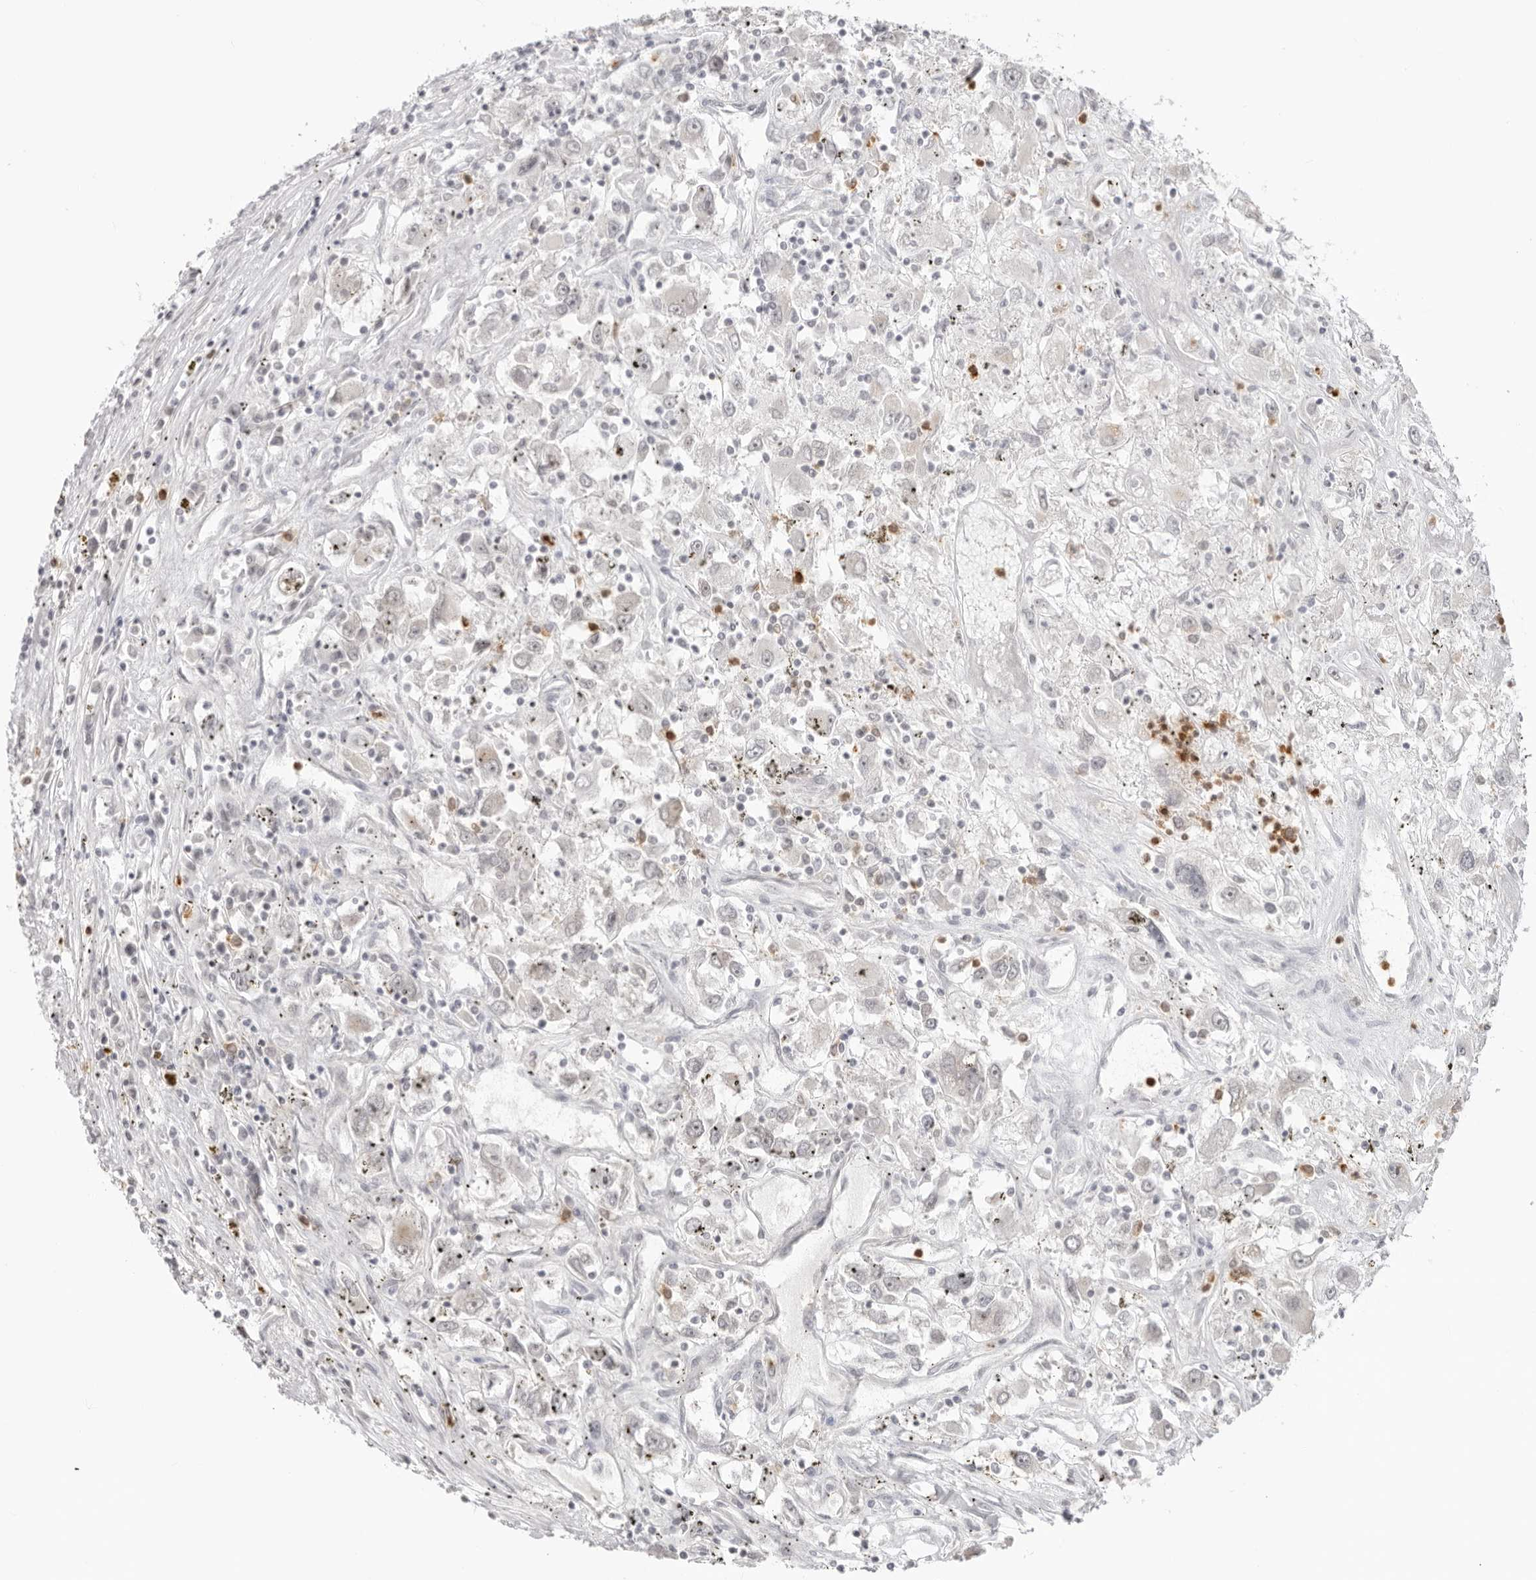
{"staining": {"intensity": "negative", "quantity": "none", "location": "none"}, "tissue": "renal cancer", "cell_type": "Tumor cells", "image_type": "cancer", "snomed": [{"axis": "morphology", "description": "Adenocarcinoma, NOS"}, {"axis": "topography", "description": "Kidney"}], "caption": "This is a histopathology image of IHC staining of adenocarcinoma (renal), which shows no positivity in tumor cells.", "gene": "RNF146", "patient": {"sex": "female", "age": 52}}